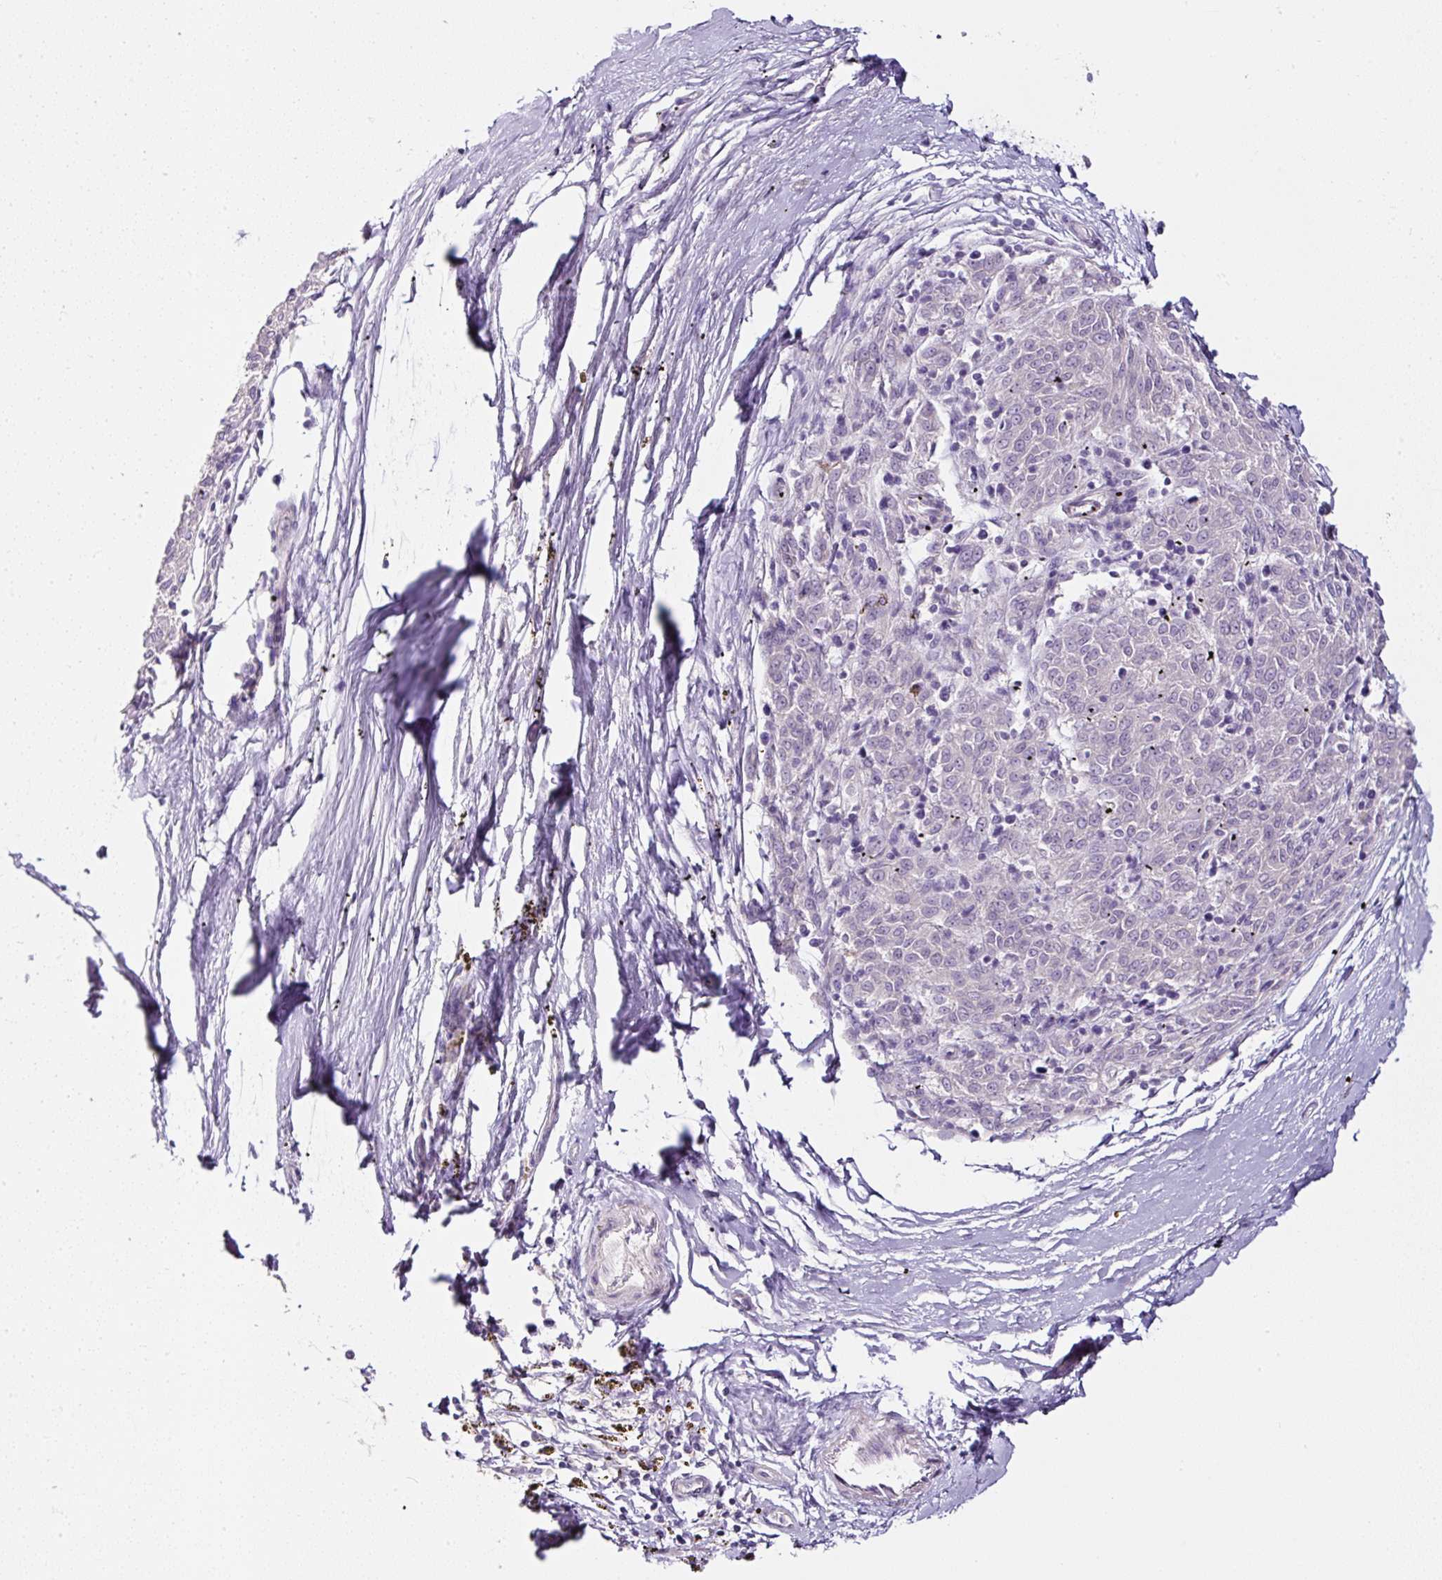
{"staining": {"intensity": "negative", "quantity": "none", "location": "none"}, "tissue": "melanoma", "cell_type": "Tumor cells", "image_type": "cancer", "snomed": [{"axis": "morphology", "description": "Malignant melanoma, NOS"}, {"axis": "topography", "description": "Skin"}], "caption": "Tumor cells show no significant protein expression in melanoma.", "gene": "OR14A2", "patient": {"sex": "female", "age": 72}}